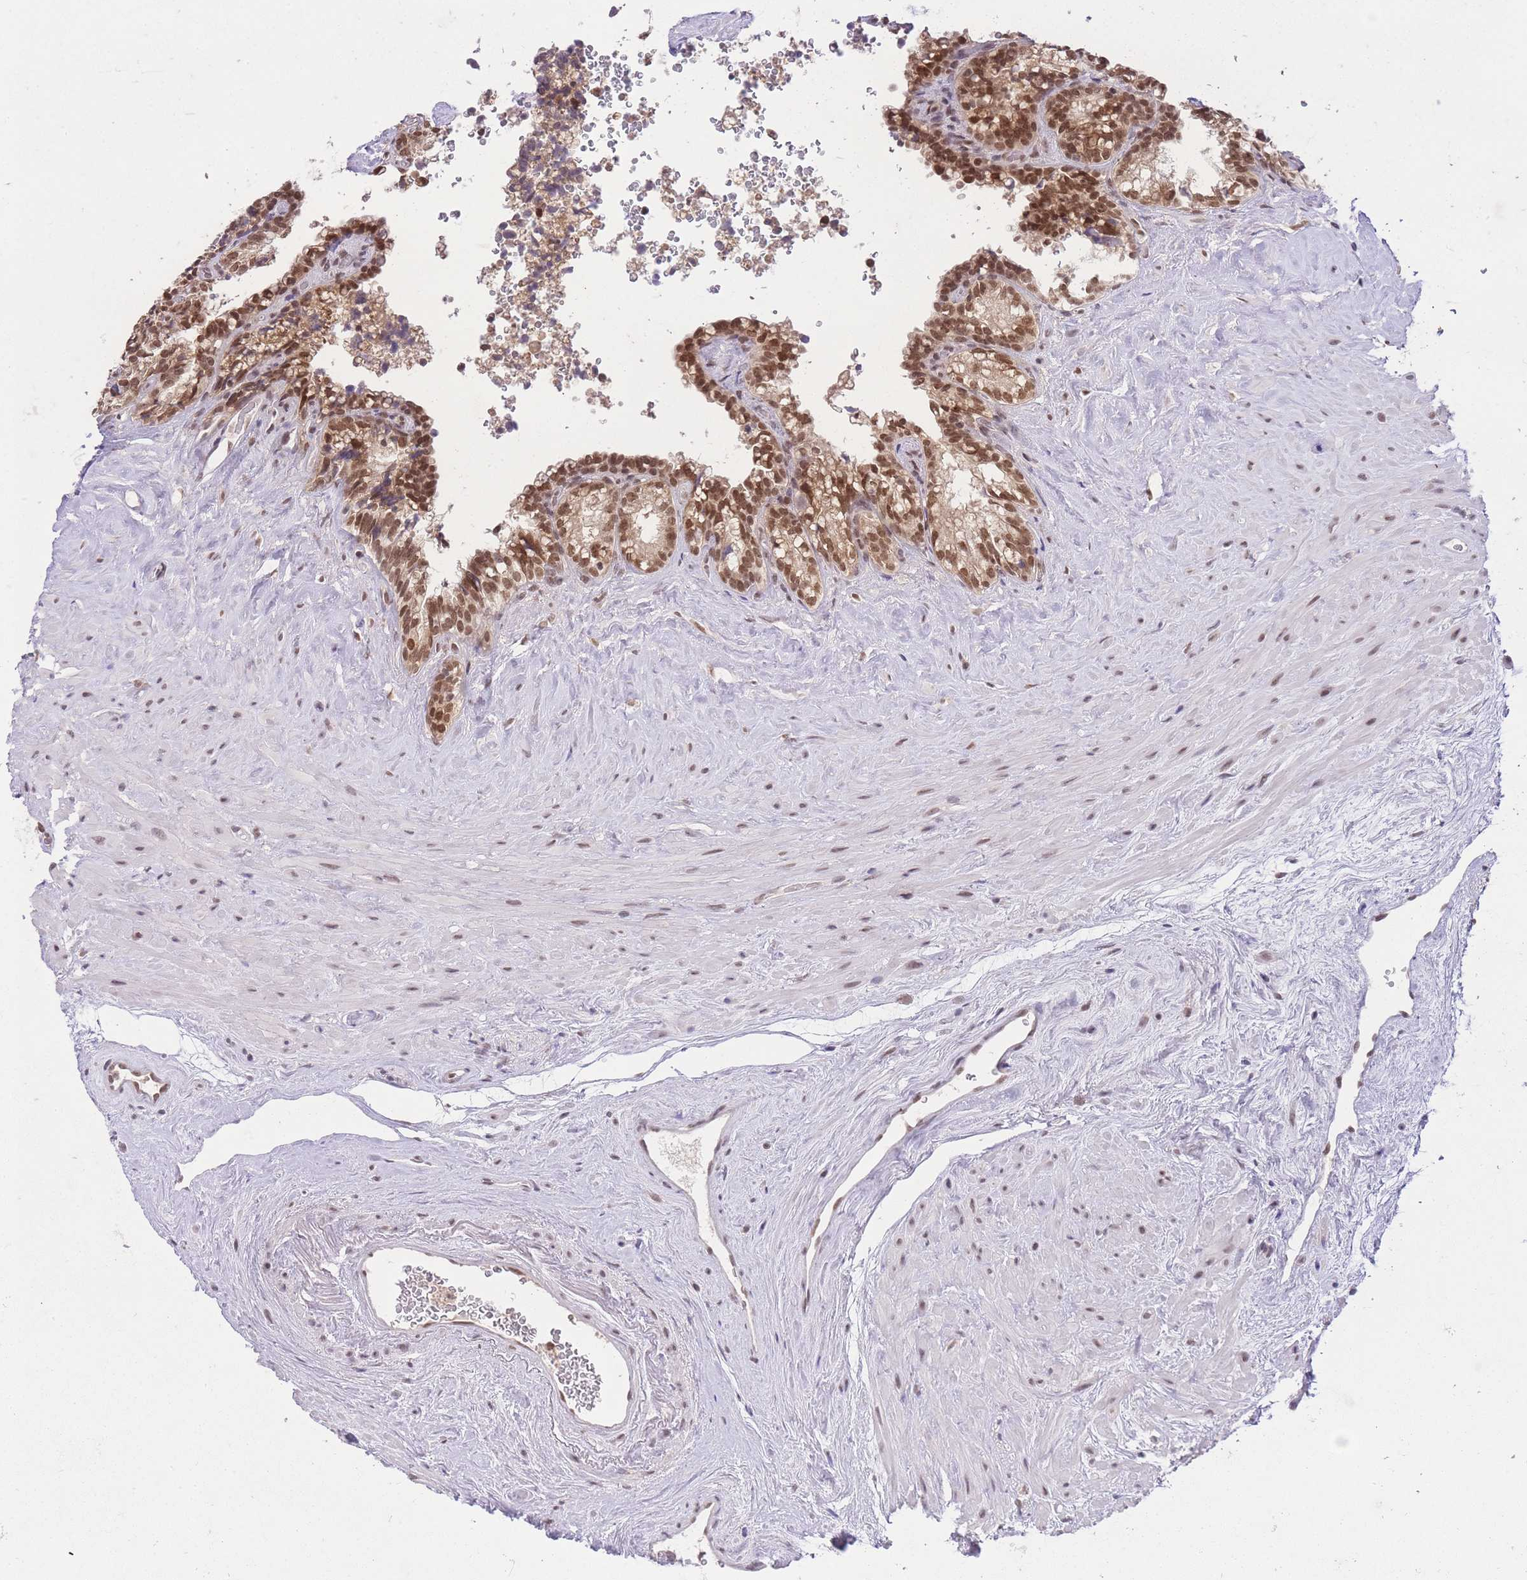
{"staining": {"intensity": "moderate", "quantity": ">75%", "location": "cytoplasmic/membranous,nuclear"}, "tissue": "seminal vesicle", "cell_type": "Glandular cells", "image_type": "normal", "snomed": [{"axis": "morphology", "description": "Normal tissue, NOS"}, {"axis": "topography", "description": "Prostate"}, {"axis": "topography", "description": "Seminal veicle"}], "caption": "Protein expression analysis of unremarkable seminal vesicle exhibits moderate cytoplasmic/membranous,nuclear staining in about >75% of glandular cells.", "gene": "TMED3", "patient": {"sex": "male", "age": 79}}